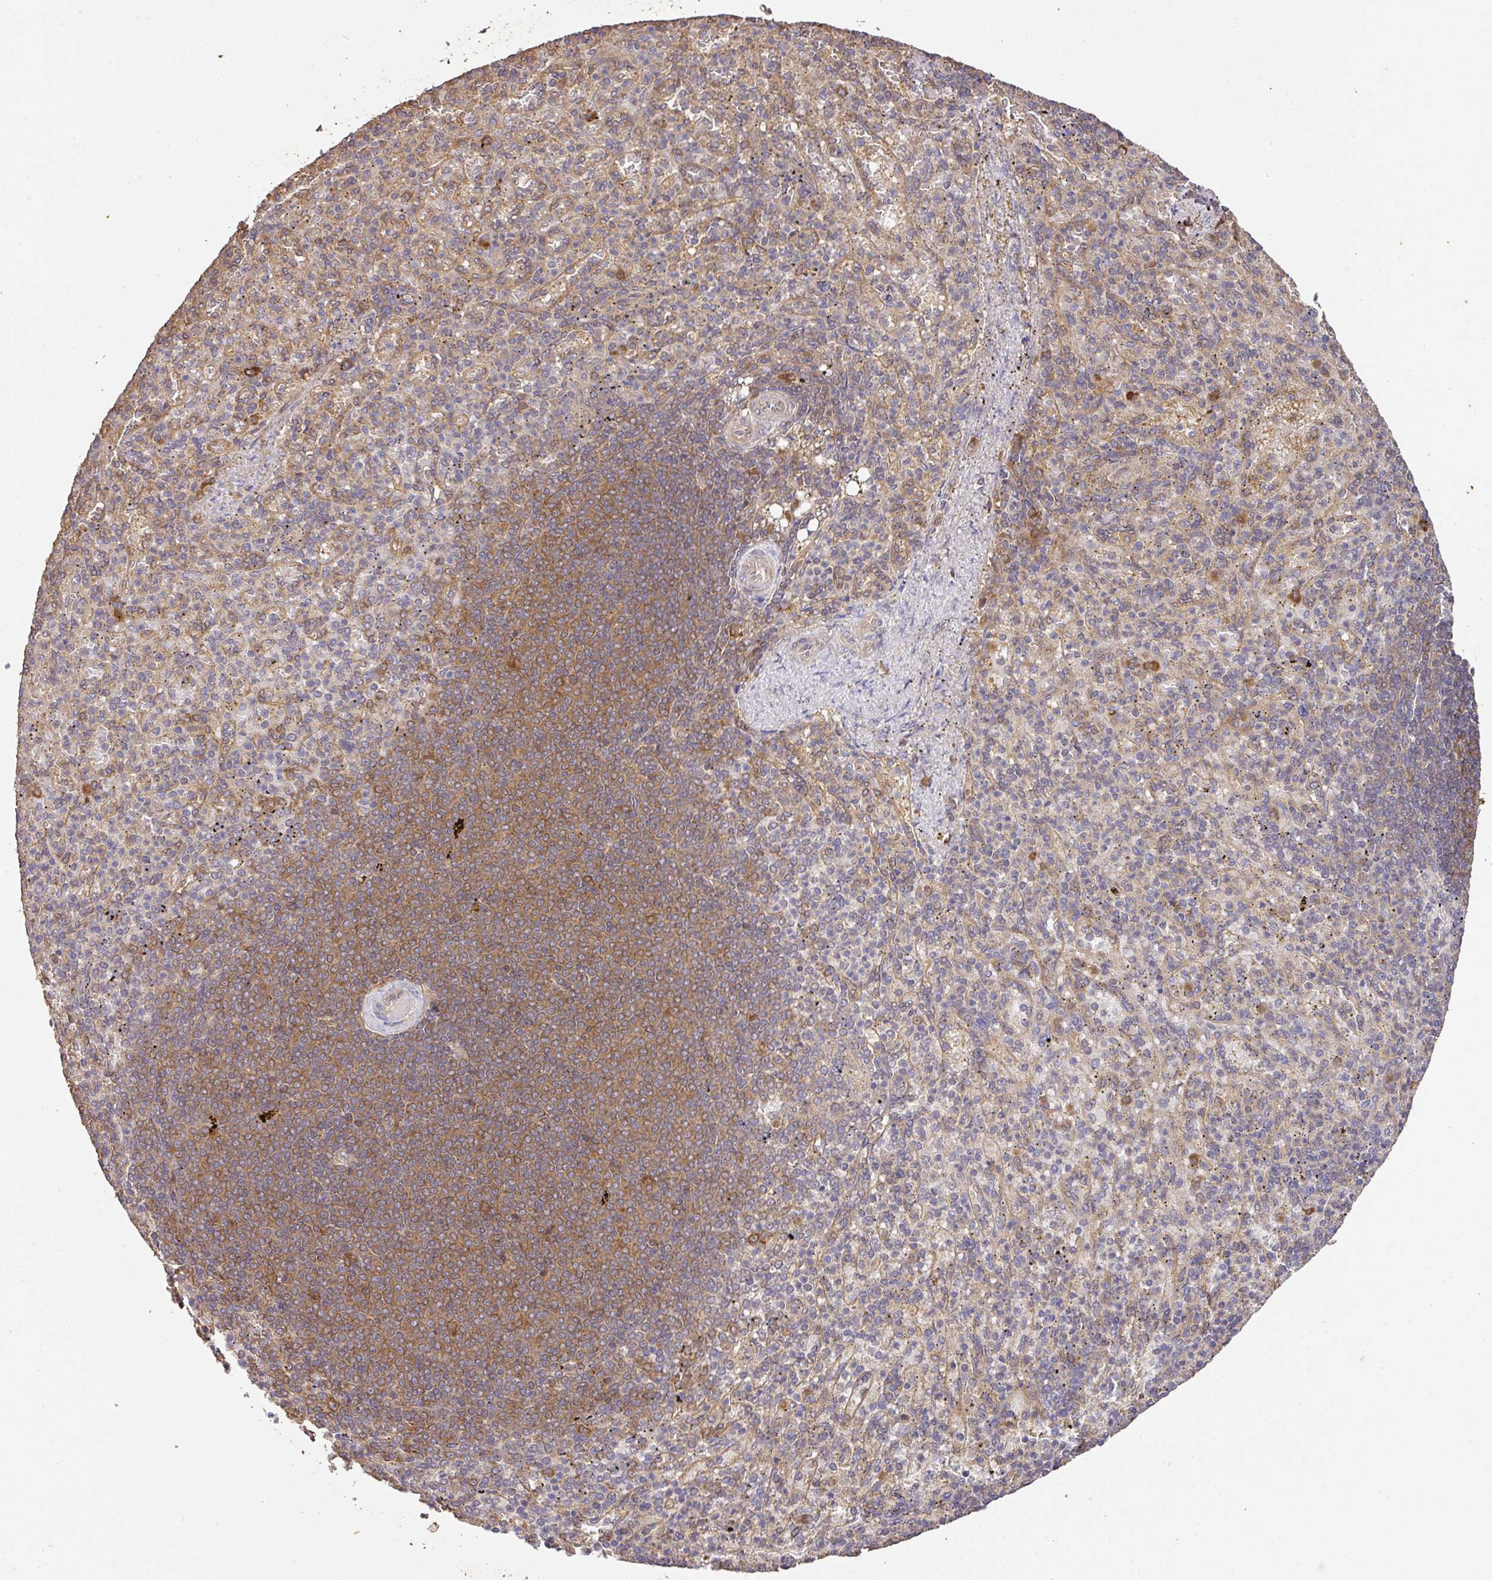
{"staining": {"intensity": "moderate", "quantity": "25%-75%", "location": "cytoplasmic/membranous"}, "tissue": "spleen", "cell_type": "Cells in red pulp", "image_type": "normal", "snomed": [{"axis": "morphology", "description": "Normal tissue, NOS"}, {"axis": "topography", "description": "Spleen"}], "caption": "A photomicrograph of human spleen stained for a protein shows moderate cytoplasmic/membranous brown staining in cells in red pulp. (DAB (3,3'-diaminobenzidine) = brown stain, brightfield microscopy at high magnification).", "gene": "GSPT1", "patient": {"sex": "female", "age": 74}}